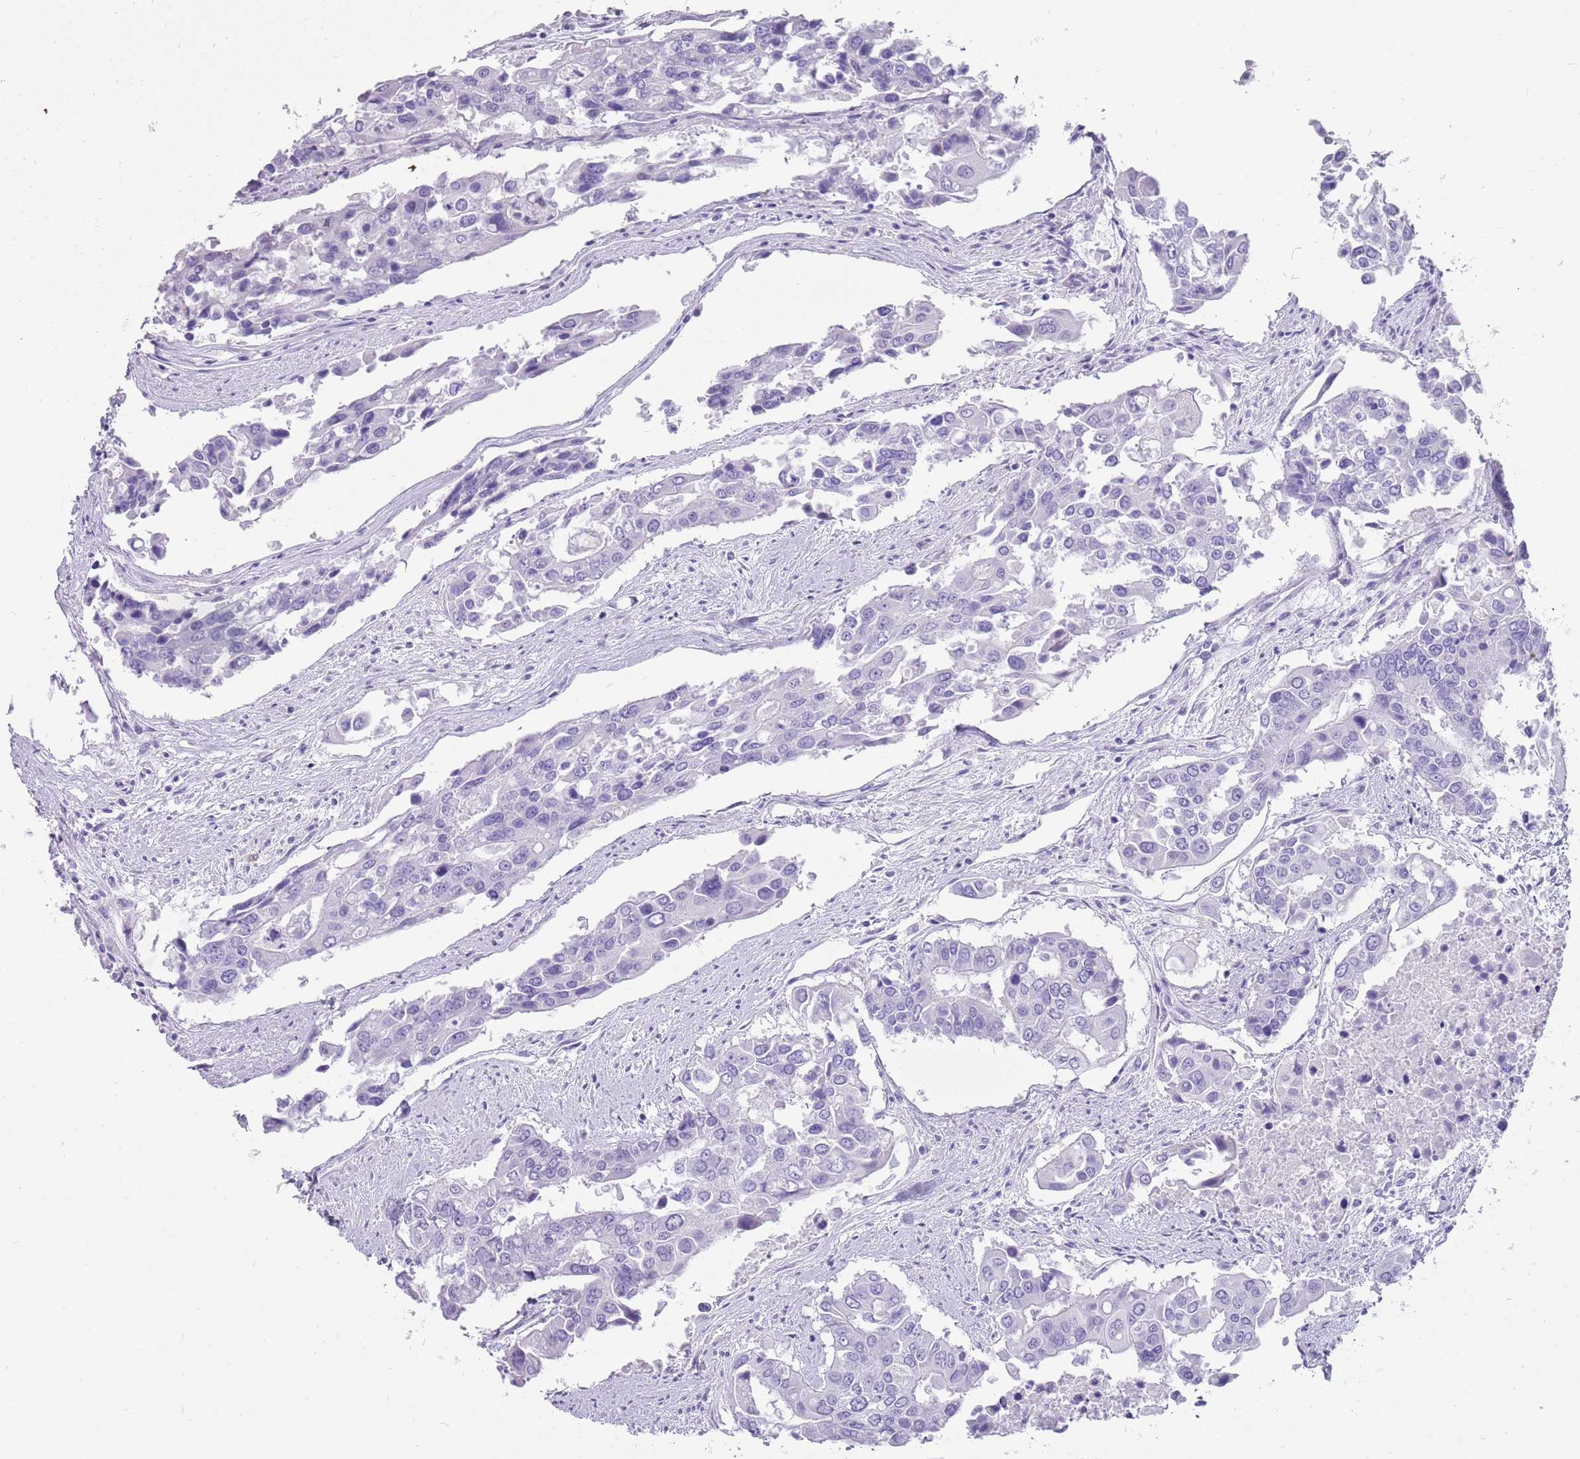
{"staining": {"intensity": "negative", "quantity": "none", "location": "none"}, "tissue": "colorectal cancer", "cell_type": "Tumor cells", "image_type": "cancer", "snomed": [{"axis": "morphology", "description": "Adenocarcinoma, NOS"}, {"axis": "topography", "description": "Colon"}], "caption": "The photomicrograph reveals no significant staining in tumor cells of colorectal cancer (adenocarcinoma).", "gene": "NBPF3", "patient": {"sex": "male", "age": 77}}